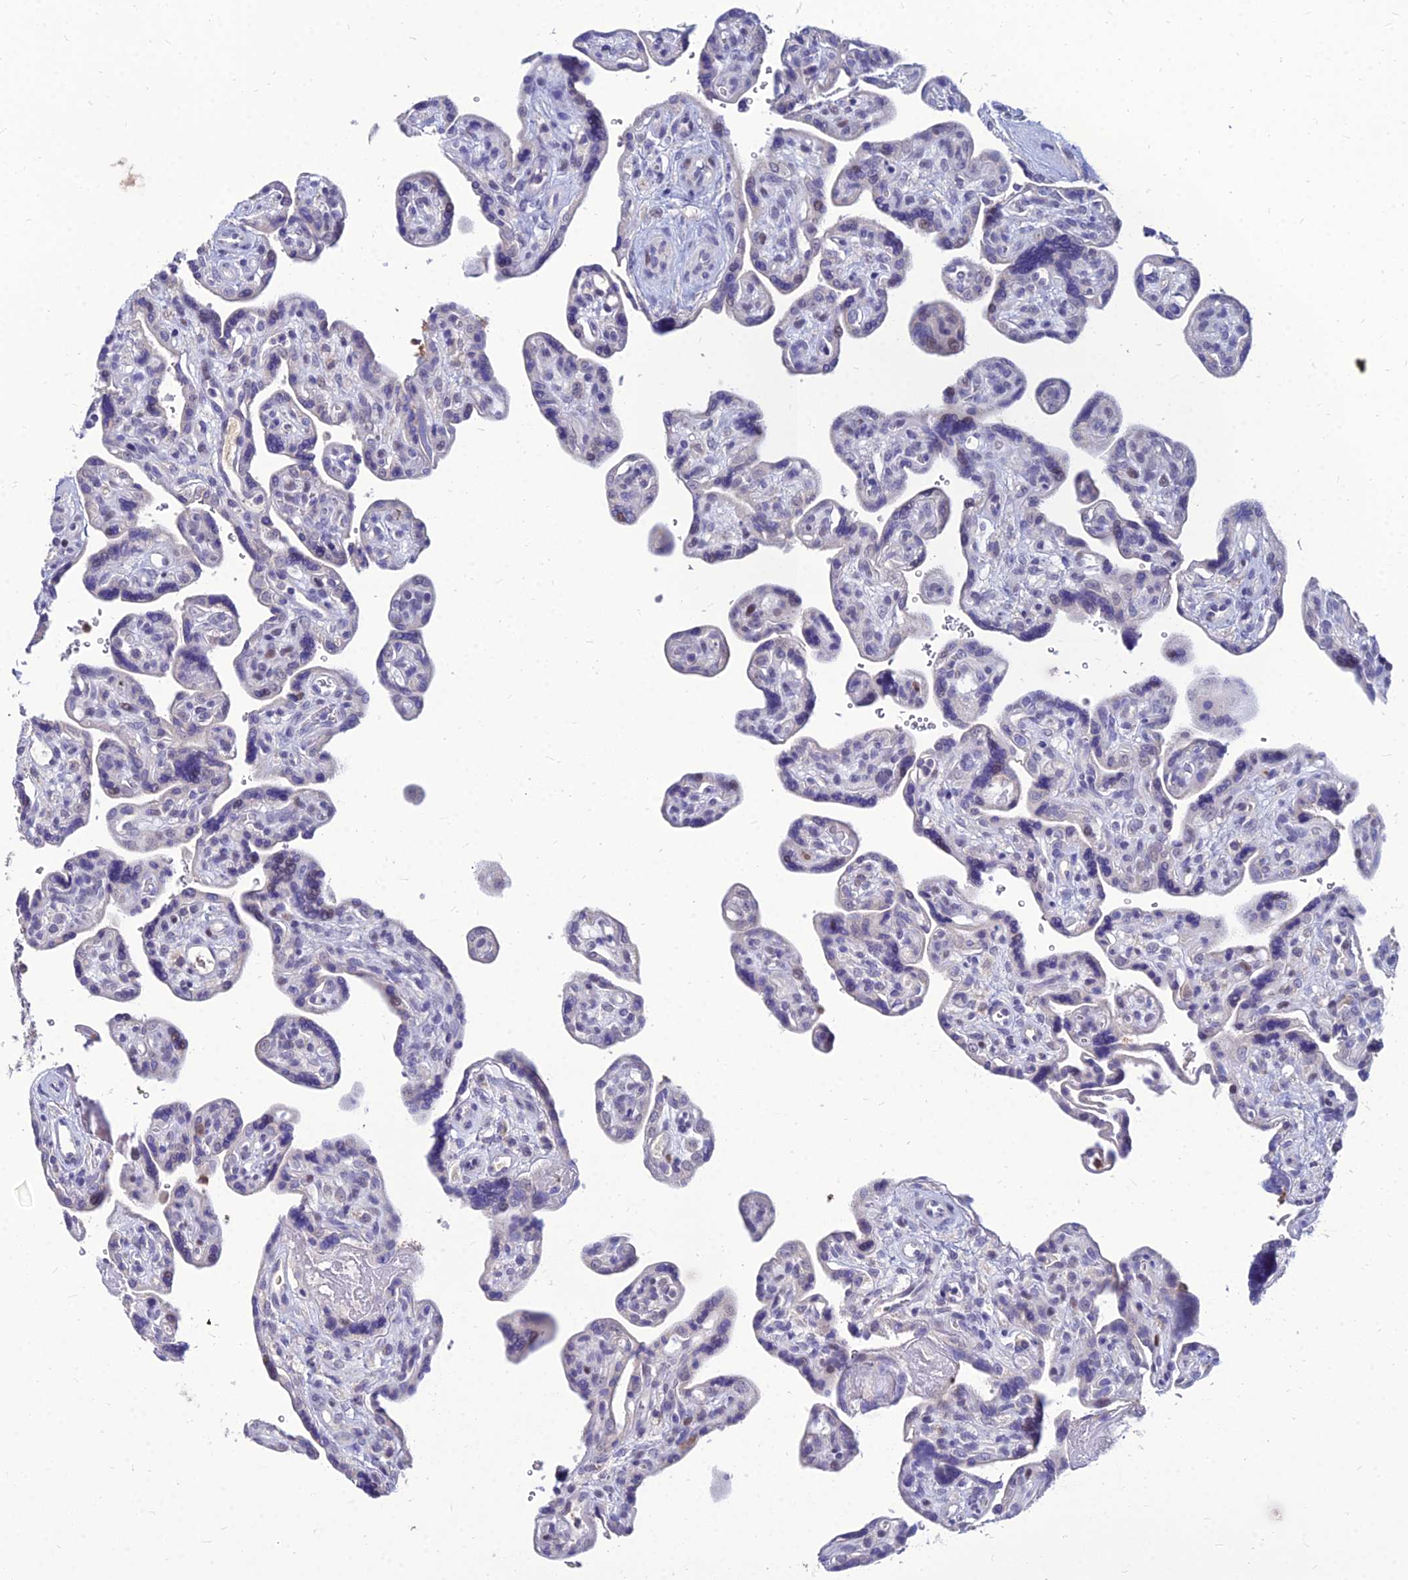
{"staining": {"intensity": "negative", "quantity": "none", "location": "none"}, "tissue": "placenta", "cell_type": "Decidual cells", "image_type": "normal", "snomed": [{"axis": "morphology", "description": "Normal tissue, NOS"}, {"axis": "topography", "description": "Placenta"}], "caption": "An IHC image of normal placenta is shown. There is no staining in decidual cells of placenta.", "gene": "GOLGA6A", "patient": {"sex": "female", "age": 39}}